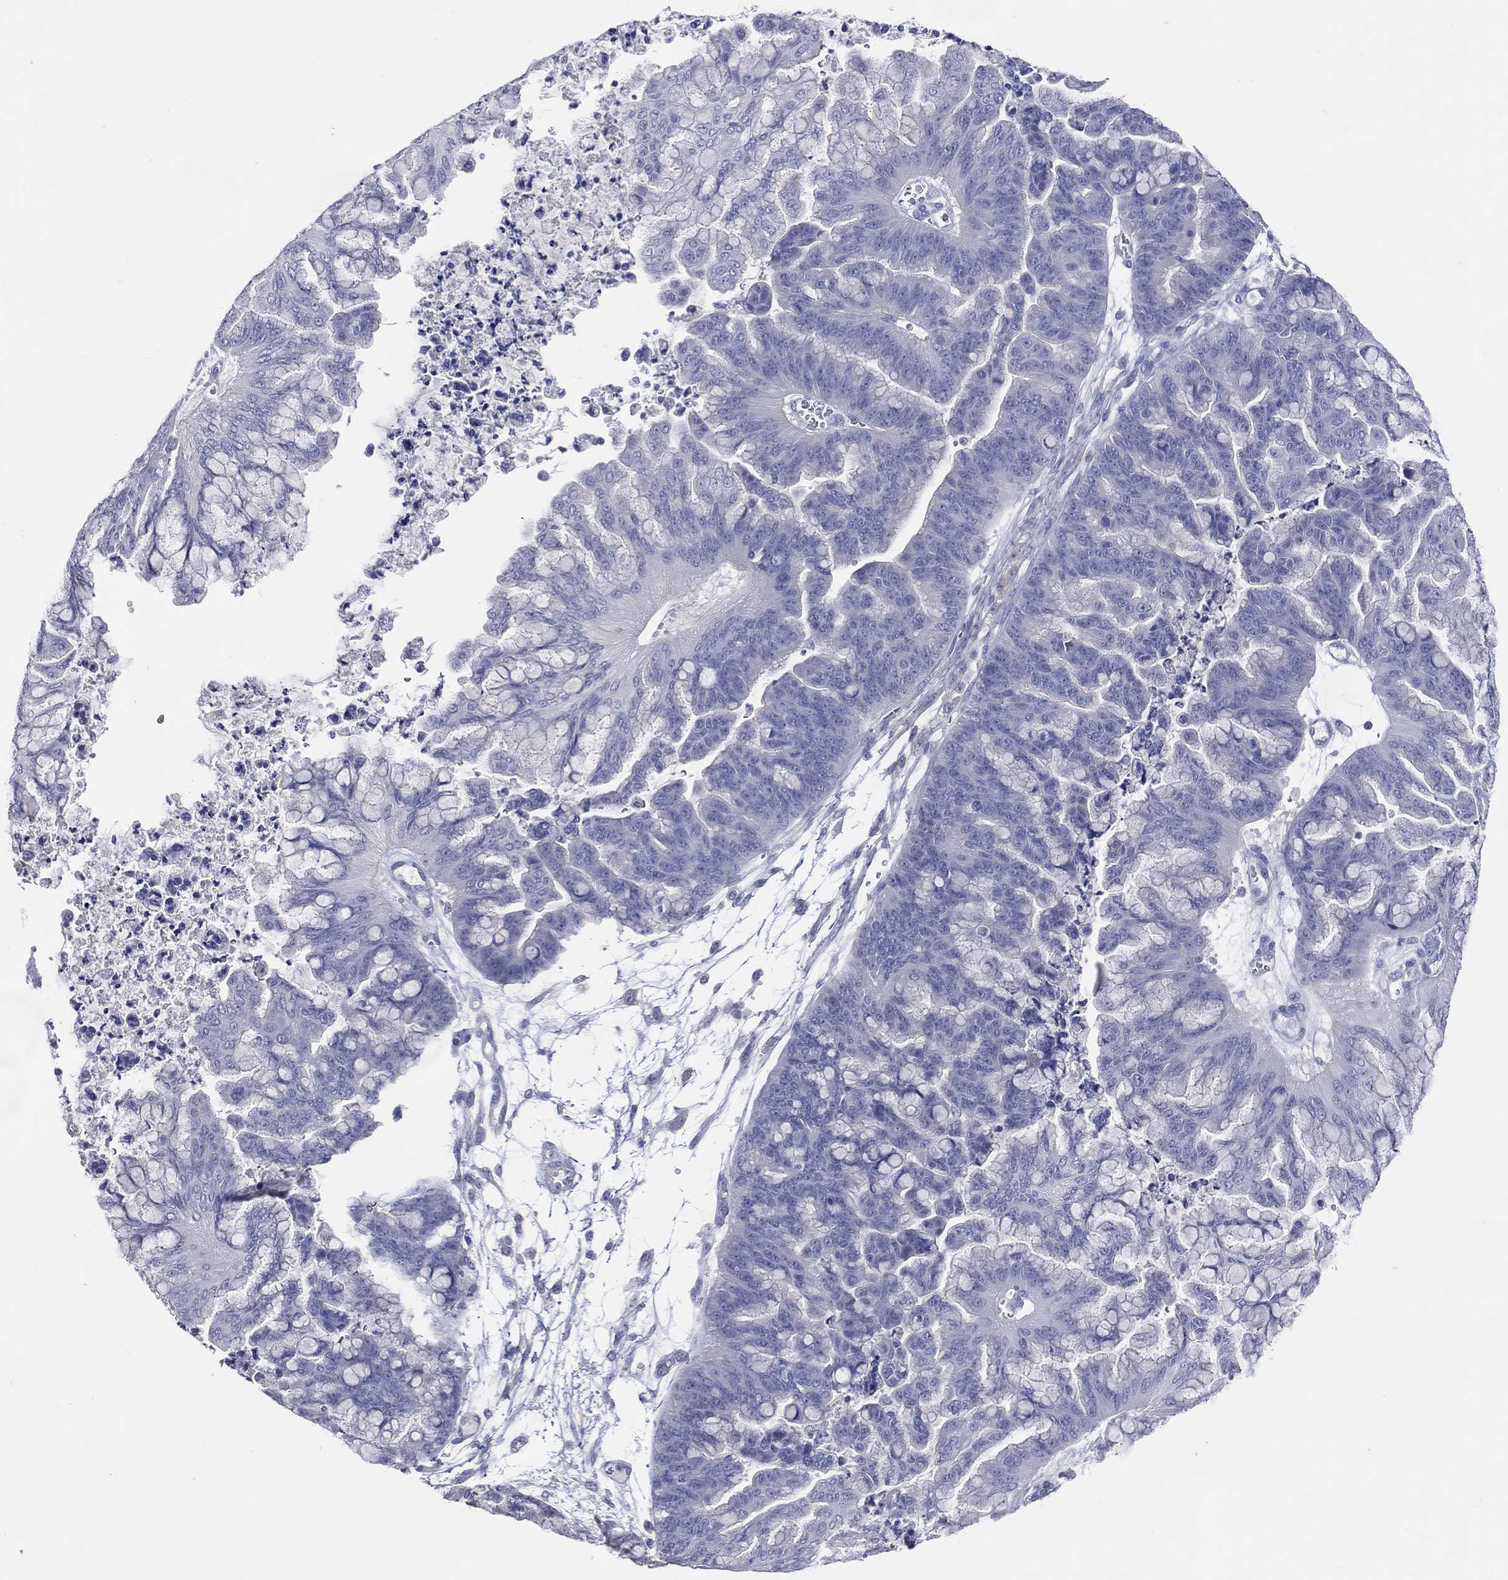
{"staining": {"intensity": "negative", "quantity": "none", "location": "none"}, "tissue": "ovarian cancer", "cell_type": "Tumor cells", "image_type": "cancer", "snomed": [{"axis": "morphology", "description": "Cystadenocarcinoma, mucinous, NOS"}, {"axis": "topography", "description": "Ovary"}], "caption": "An IHC micrograph of ovarian cancer (mucinous cystadenocarcinoma) is shown. There is no staining in tumor cells of ovarian cancer (mucinous cystadenocarcinoma). The staining was performed using DAB (3,3'-diaminobenzidine) to visualize the protein expression in brown, while the nuclei were stained in blue with hematoxylin (Magnification: 20x).", "gene": "DNAH6", "patient": {"sex": "female", "age": 67}}